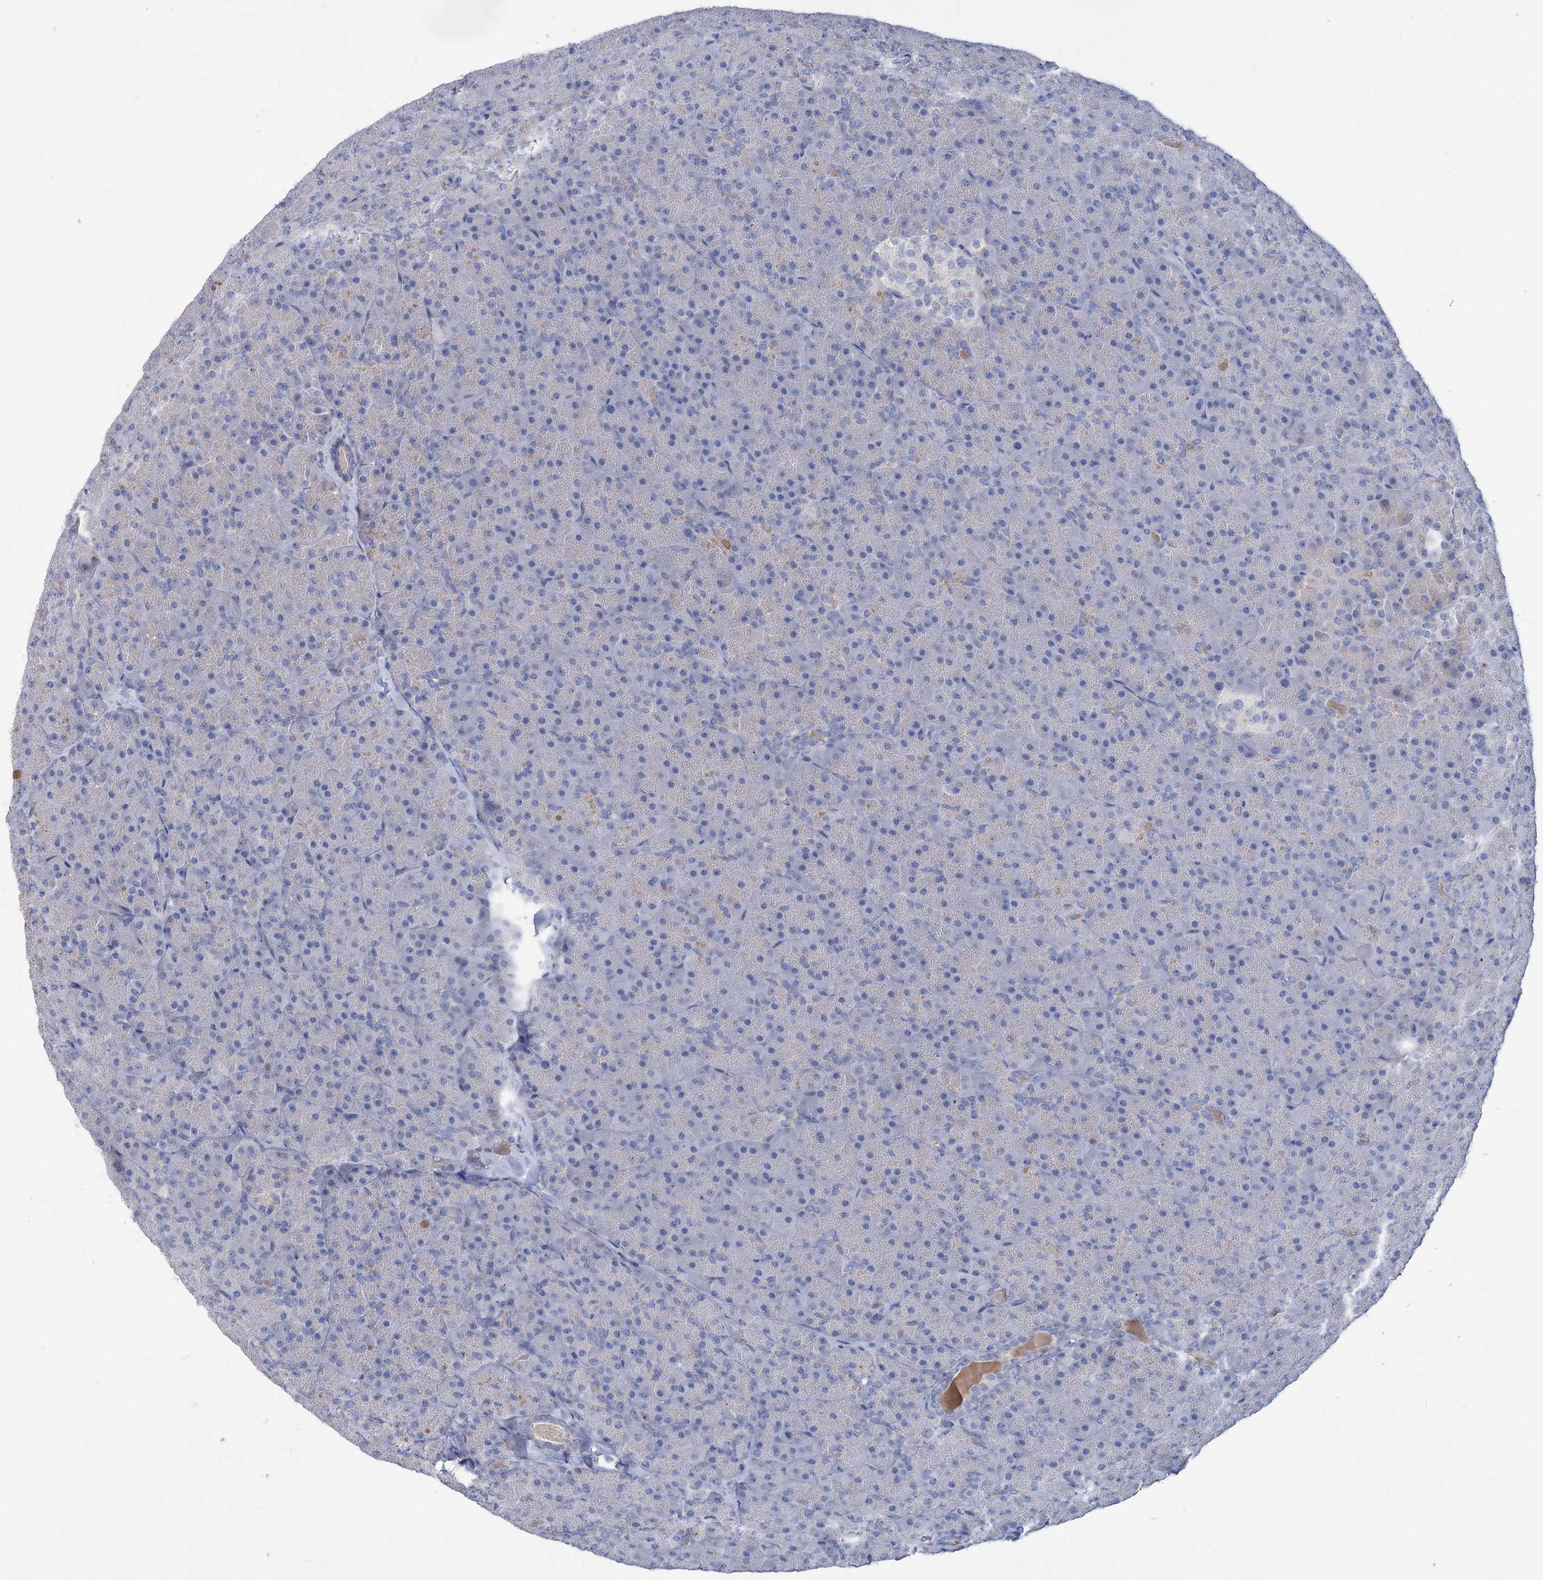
{"staining": {"intensity": "weak", "quantity": "<25%", "location": "cytoplasmic/membranous"}, "tissue": "pancreas", "cell_type": "Exocrine glandular cells", "image_type": "normal", "snomed": [{"axis": "morphology", "description": "Normal tissue, NOS"}, {"axis": "topography", "description": "Pancreas"}], "caption": "Immunohistochemical staining of normal human pancreas reveals no significant expression in exocrine glandular cells.", "gene": "SLC9A3", "patient": {"sex": "male", "age": 36}}